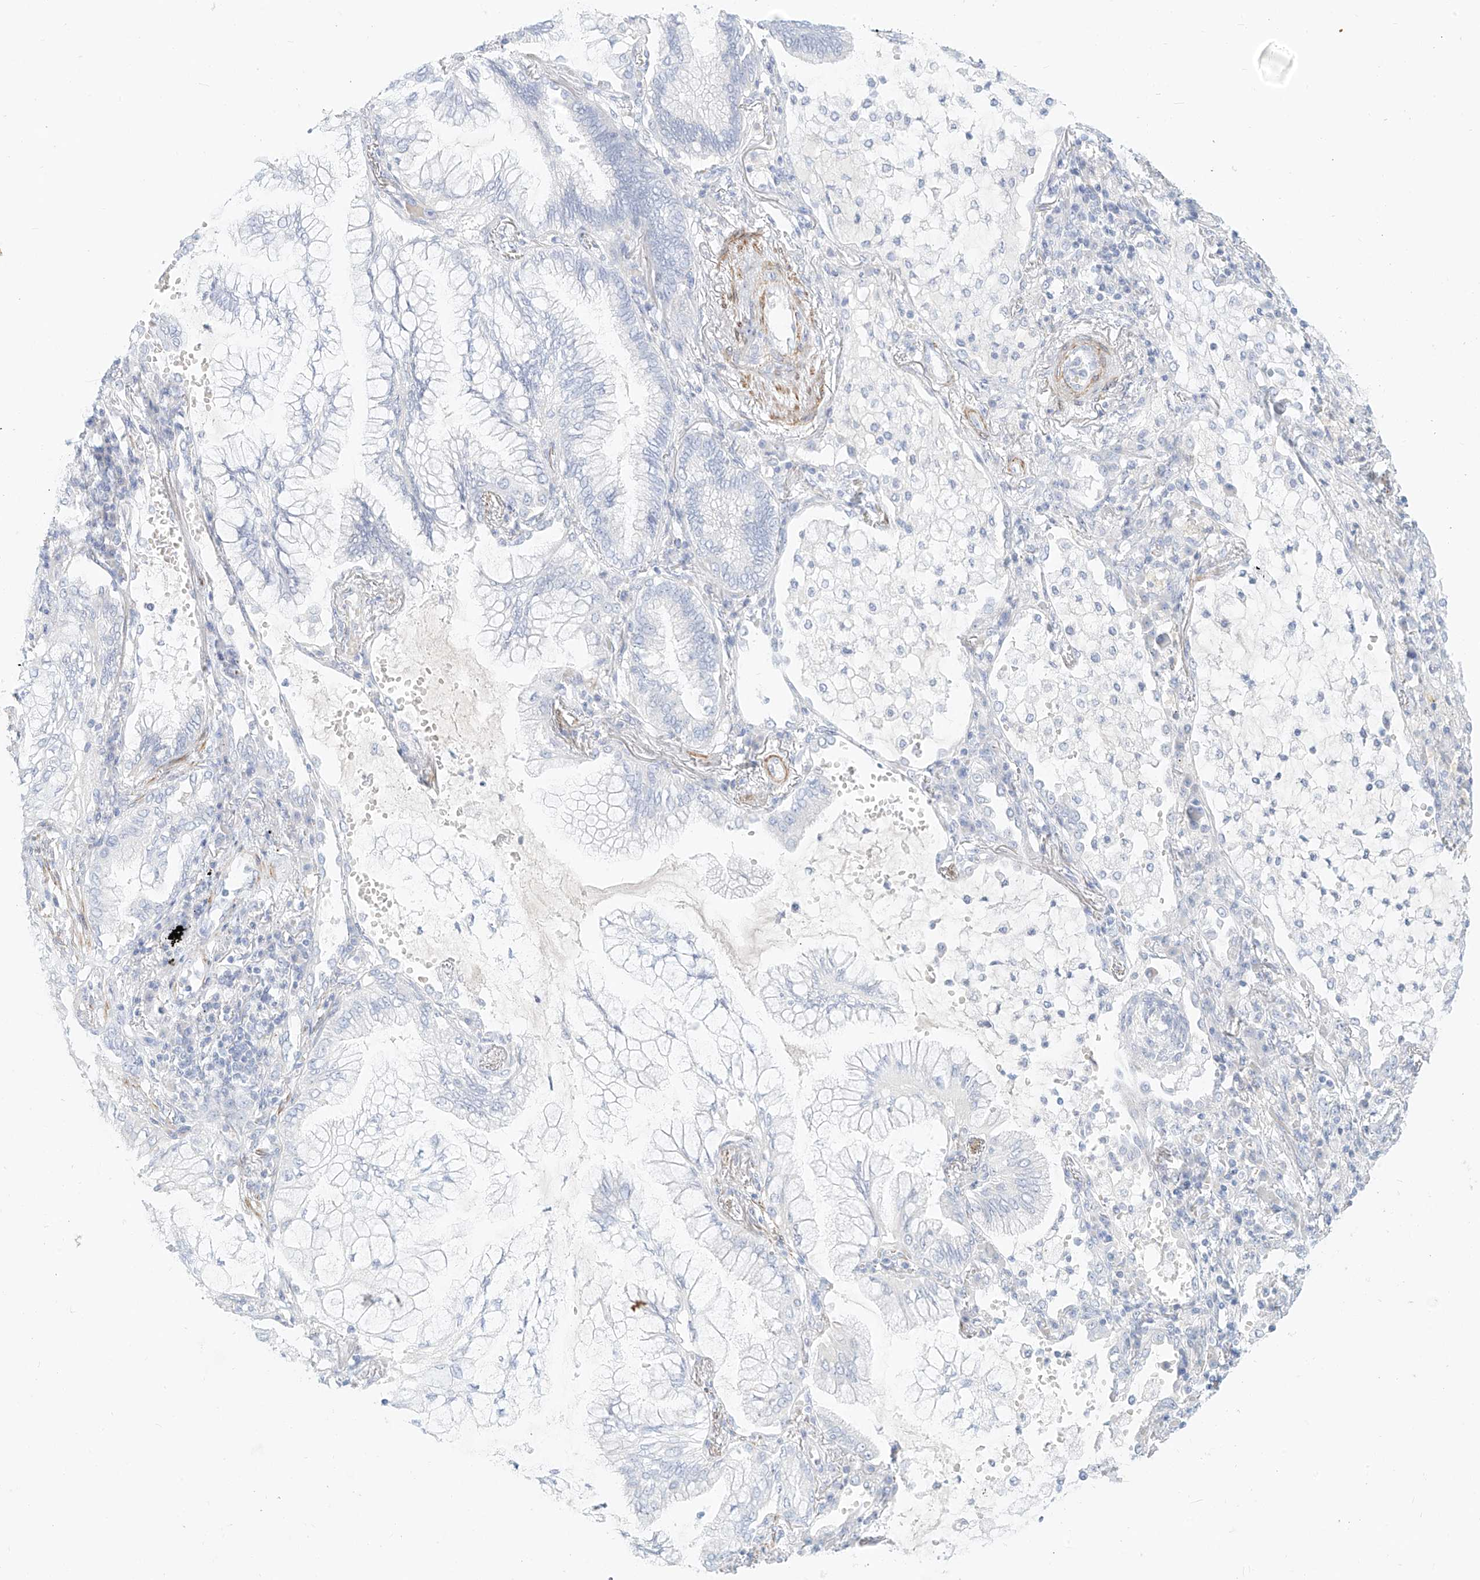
{"staining": {"intensity": "negative", "quantity": "none", "location": "none"}, "tissue": "lung cancer", "cell_type": "Tumor cells", "image_type": "cancer", "snomed": [{"axis": "morphology", "description": "Adenocarcinoma, NOS"}, {"axis": "topography", "description": "Lung"}], "caption": "Tumor cells show no significant protein expression in lung cancer. (DAB (3,3'-diaminobenzidine) immunohistochemistry with hematoxylin counter stain).", "gene": "ST3GAL5", "patient": {"sex": "female", "age": 70}}